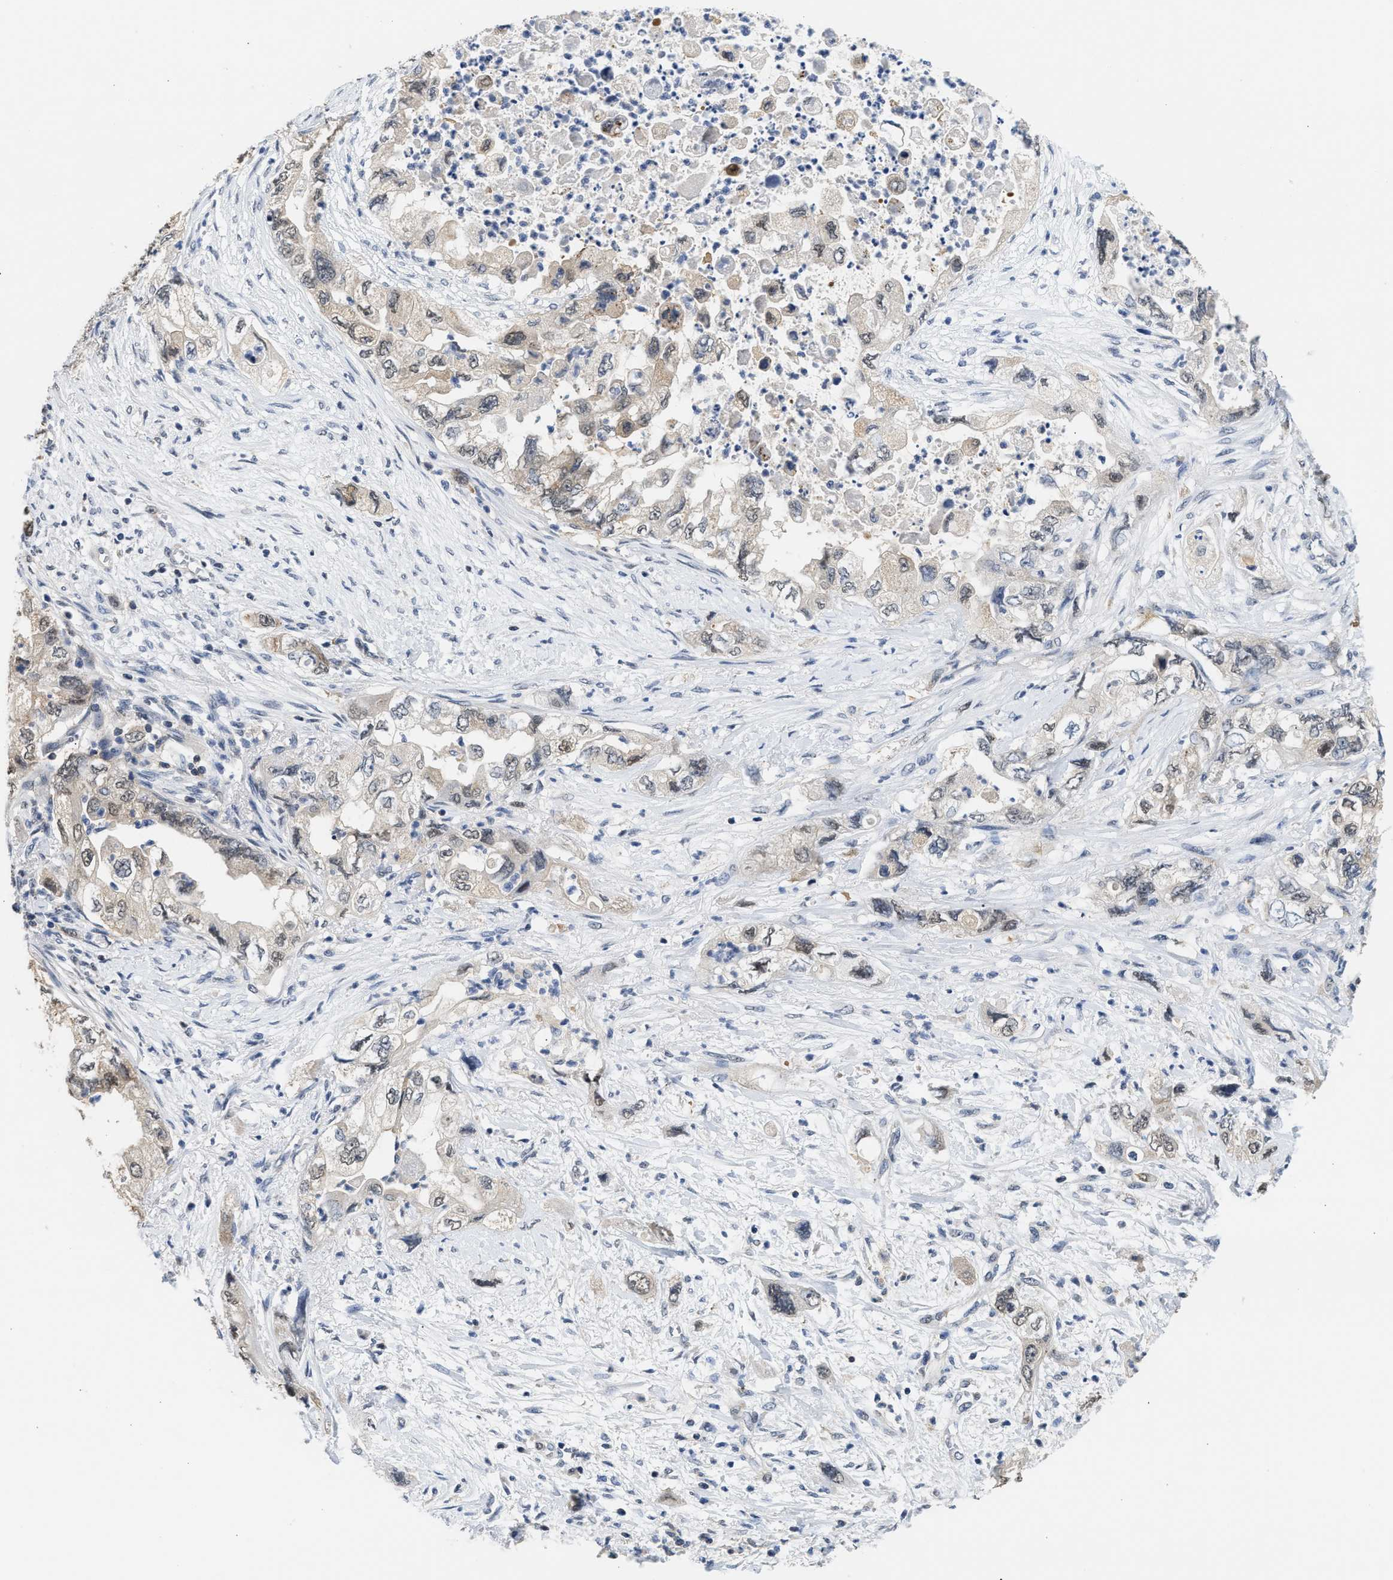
{"staining": {"intensity": "weak", "quantity": "<25%", "location": "cytoplasmic/membranous,nuclear"}, "tissue": "pancreatic cancer", "cell_type": "Tumor cells", "image_type": "cancer", "snomed": [{"axis": "morphology", "description": "Adenocarcinoma, NOS"}, {"axis": "topography", "description": "Pancreas"}], "caption": "Image shows no protein positivity in tumor cells of adenocarcinoma (pancreatic) tissue.", "gene": "PPM1L", "patient": {"sex": "female", "age": 73}}